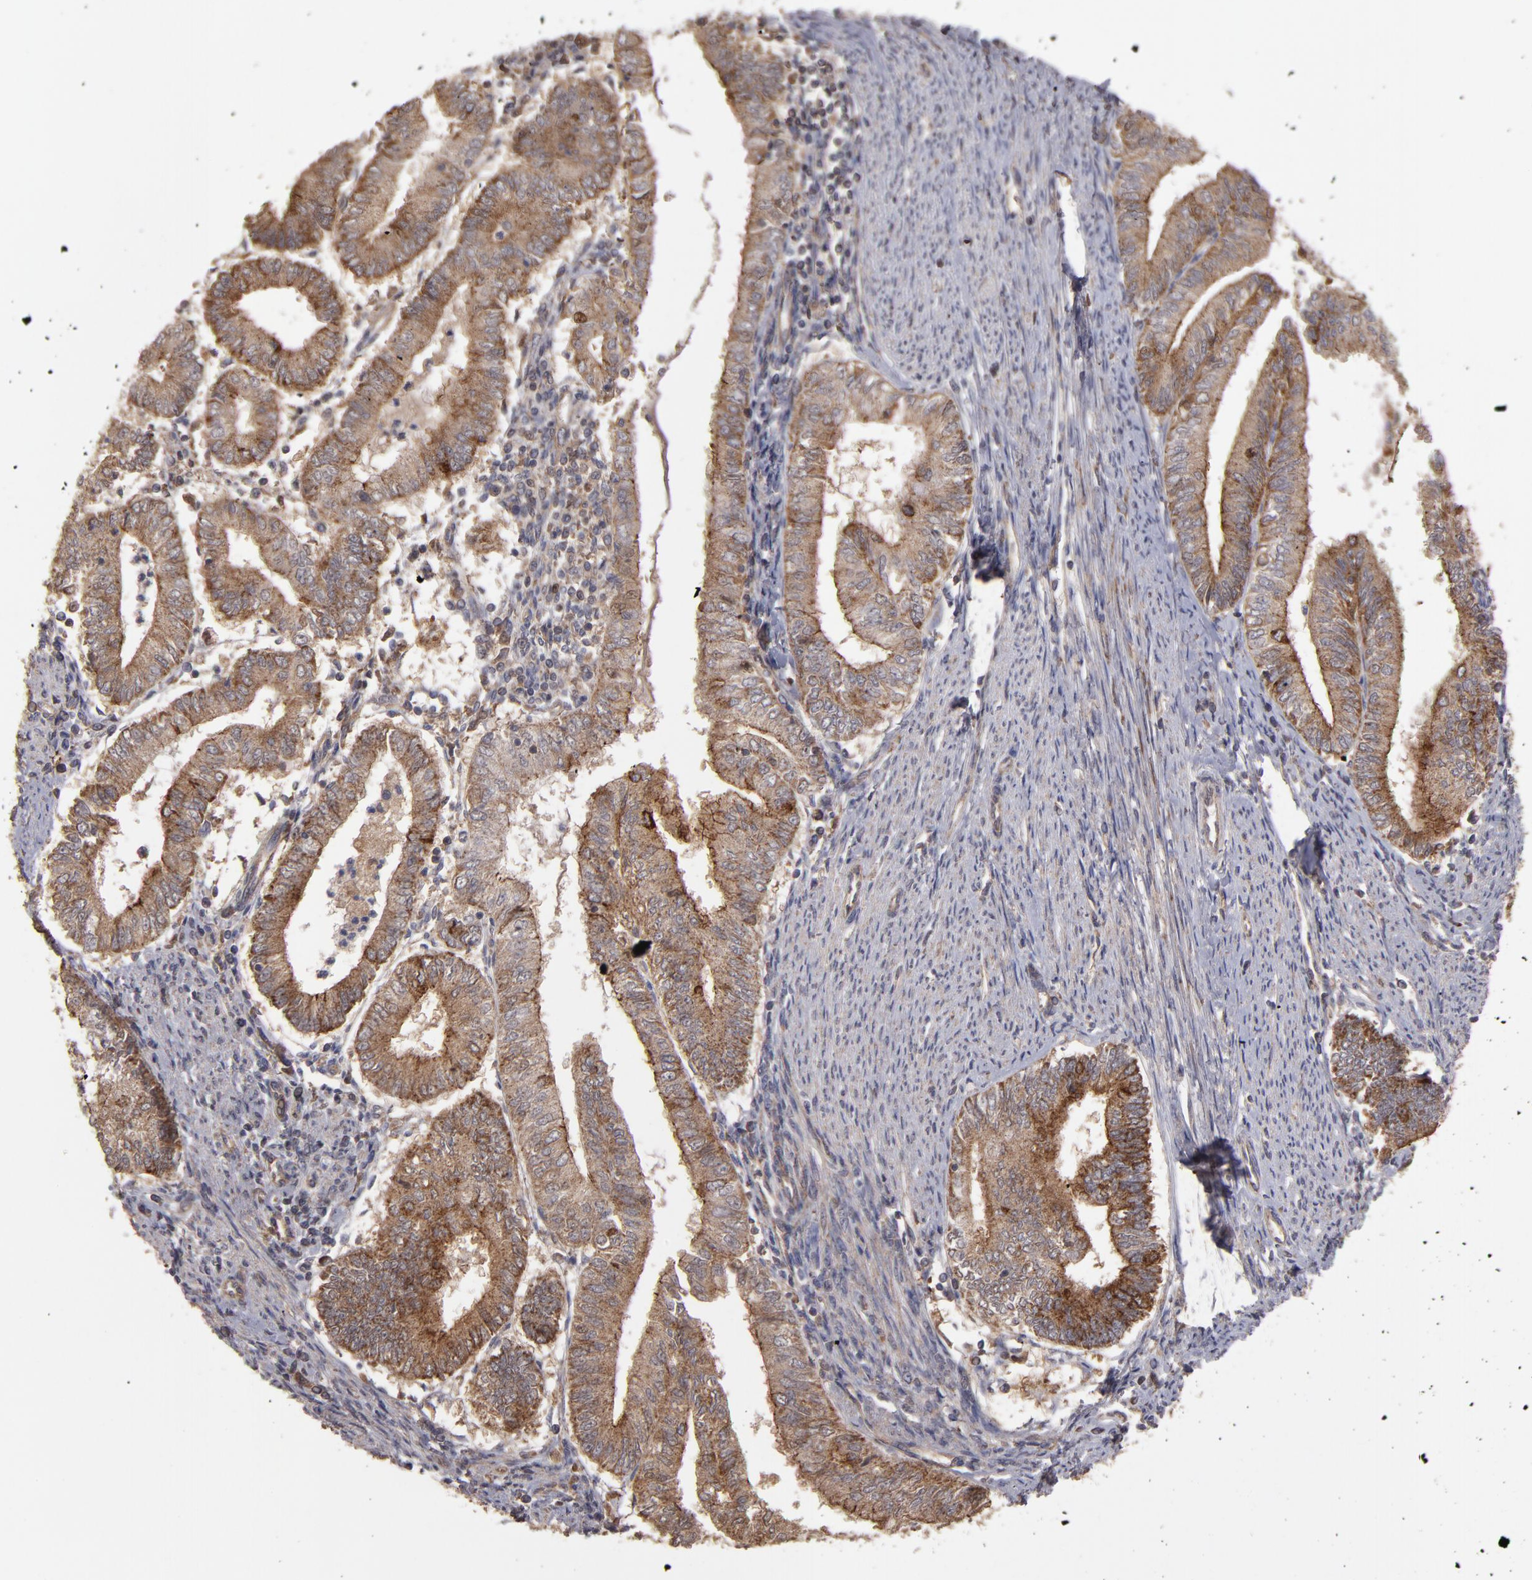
{"staining": {"intensity": "moderate", "quantity": ">75%", "location": "cytoplasmic/membranous"}, "tissue": "endometrial cancer", "cell_type": "Tumor cells", "image_type": "cancer", "snomed": [{"axis": "morphology", "description": "Adenocarcinoma, NOS"}, {"axis": "topography", "description": "Endometrium"}], "caption": "Immunohistochemistry (IHC) micrograph of neoplastic tissue: human endometrial cancer stained using immunohistochemistry (IHC) shows medium levels of moderate protein expression localized specifically in the cytoplasmic/membranous of tumor cells, appearing as a cytoplasmic/membranous brown color.", "gene": "RPS6KA6", "patient": {"sex": "female", "age": 66}}